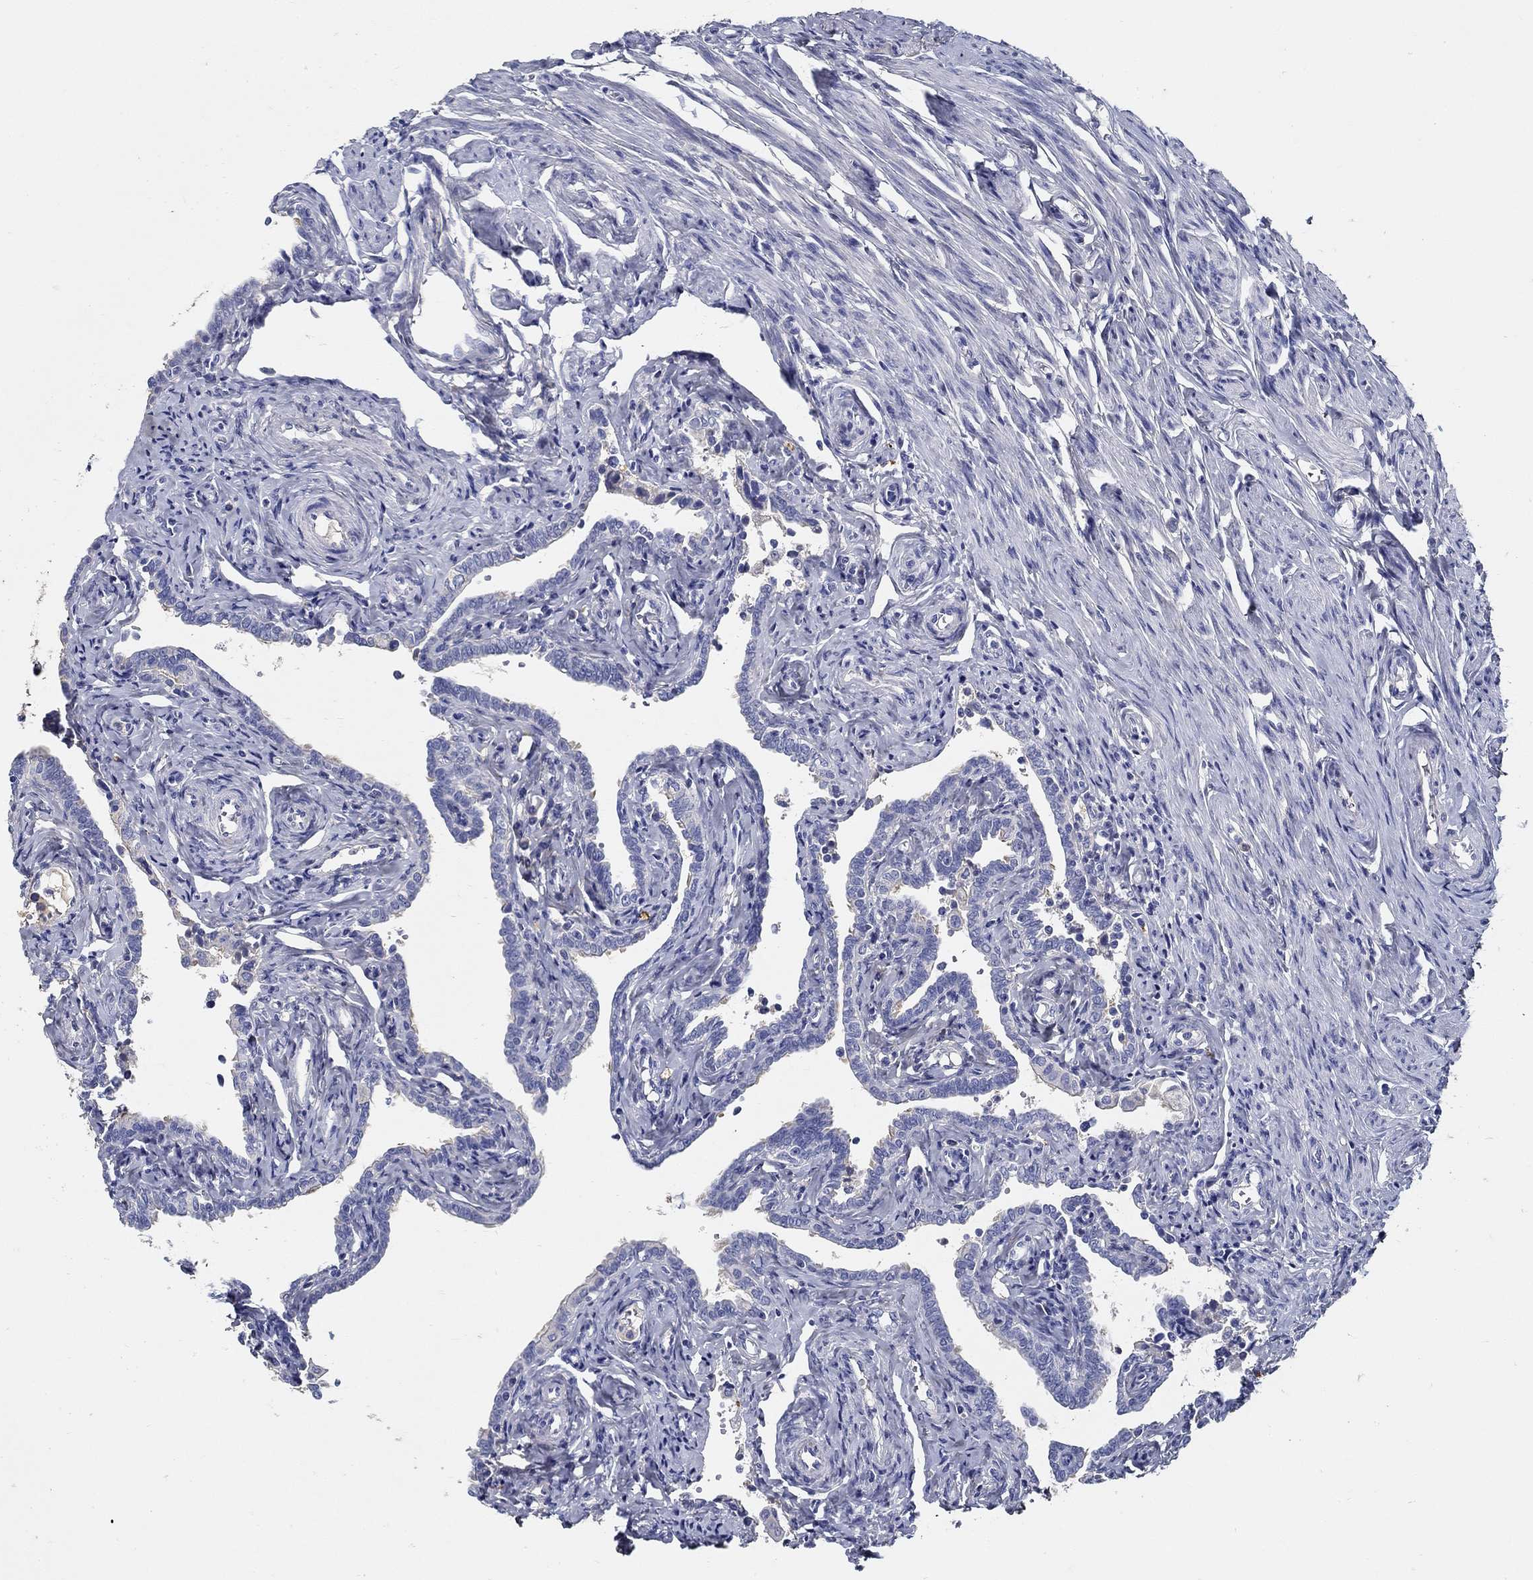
{"staining": {"intensity": "weak", "quantity": "<25%", "location": "cytoplasmic/membranous"}, "tissue": "fallopian tube", "cell_type": "Glandular cells", "image_type": "normal", "snomed": [{"axis": "morphology", "description": "Normal tissue, NOS"}, {"axis": "topography", "description": "Fallopian tube"}, {"axis": "topography", "description": "Ovary"}], "caption": "IHC of normal fallopian tube demonstrates no staining in glandular cells.", "gene": "TGFBI", "patient": {"sex": "female", "age": 54}}